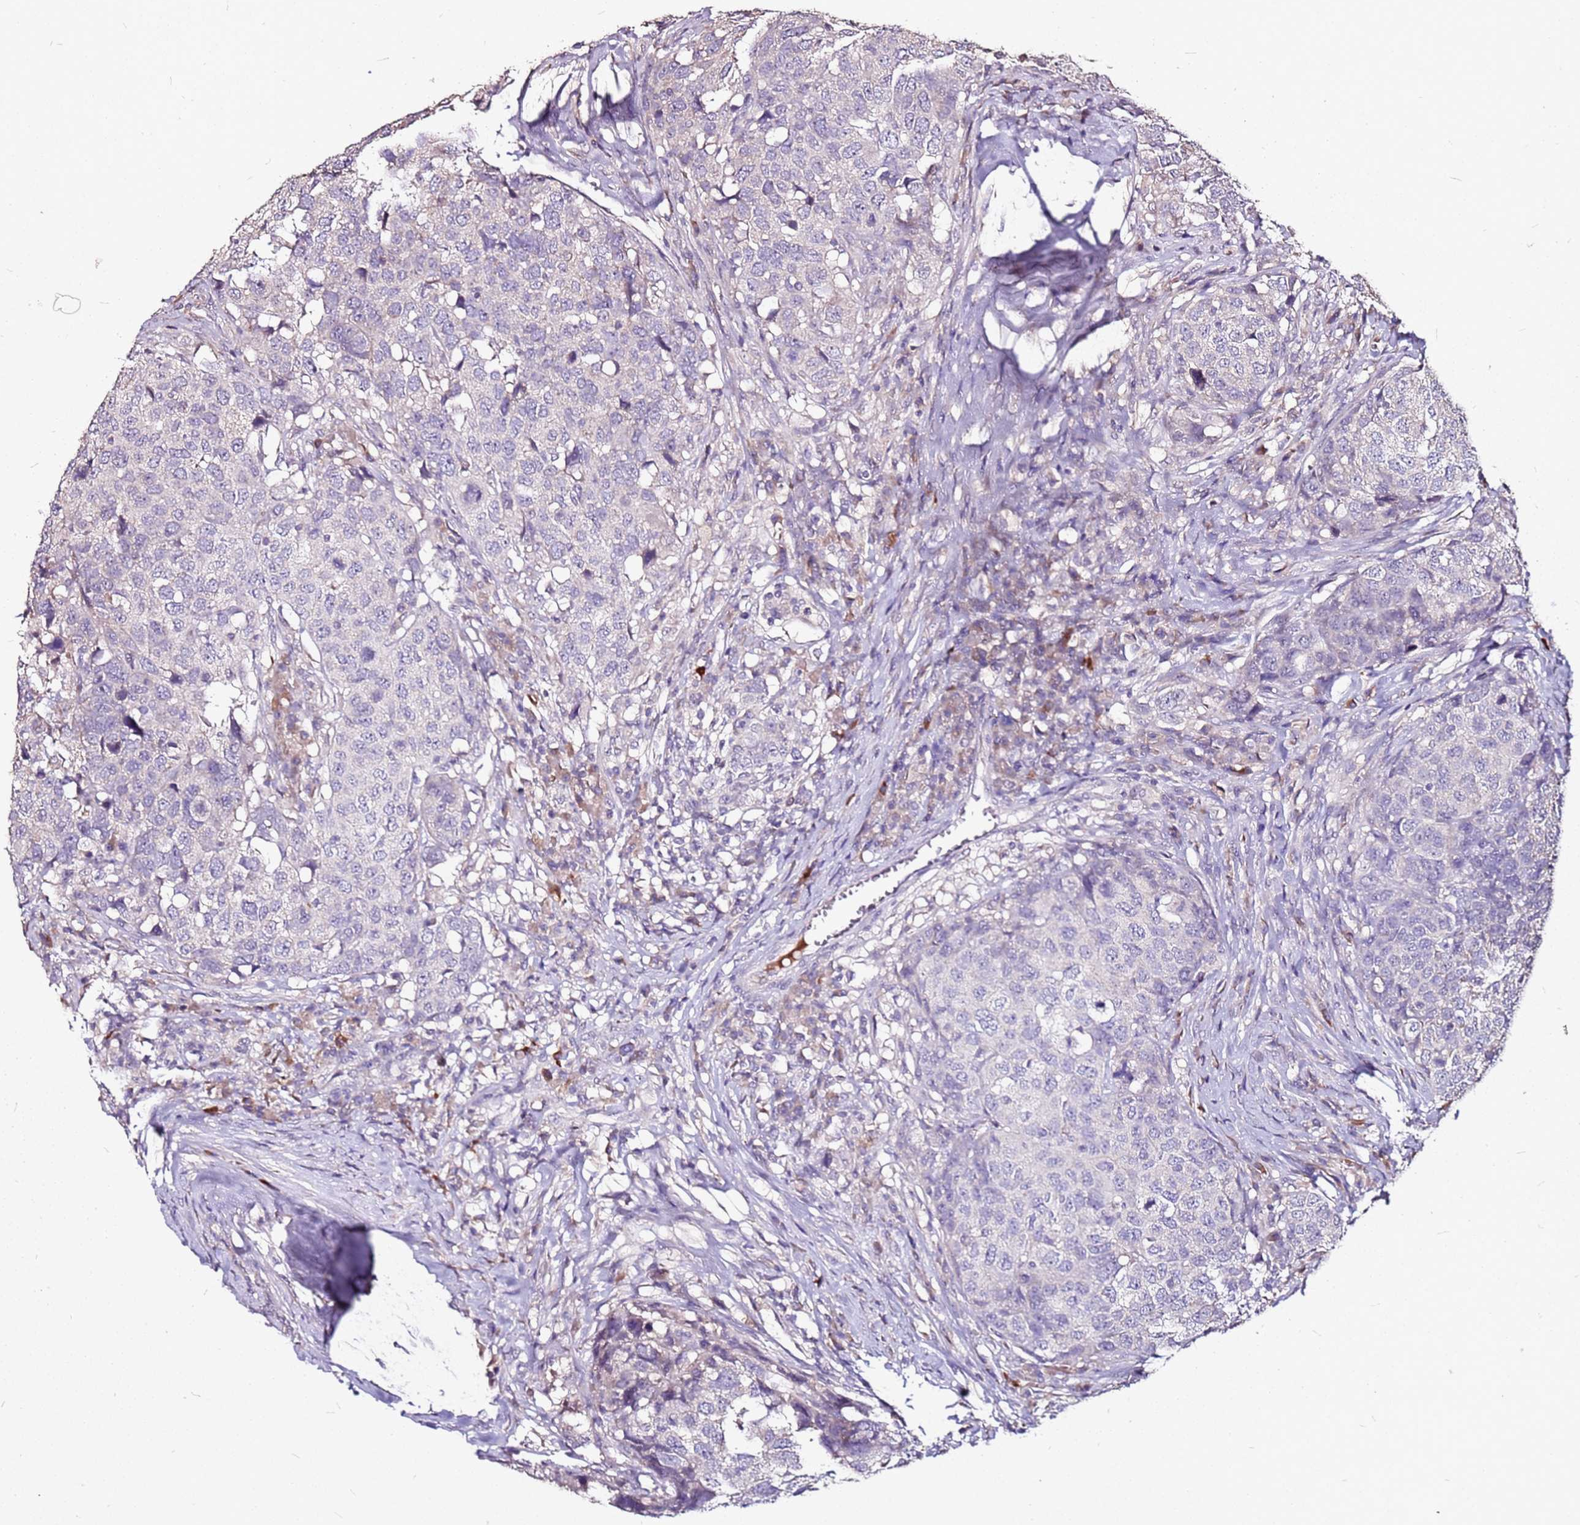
{"staining": {"intensity": "negative", "quantity": "none", "location": "none"}, "tissue": "head and neck cancer", "cell_type": "Tumor cells", "image_type": "cancer", "snomed": [{"axis": "morphology", "description": "Squamous cell carcinoma, NOS"}, {"axis": "topography", "description": "Head-Neck"}], "caption": "Immunohistochemistry of squamous cell carcinoma (head and neck) demonstrates no expression in tumor cells.", "gene": "DCDC2C", "patient": {"sex": "male", "age": 66}}